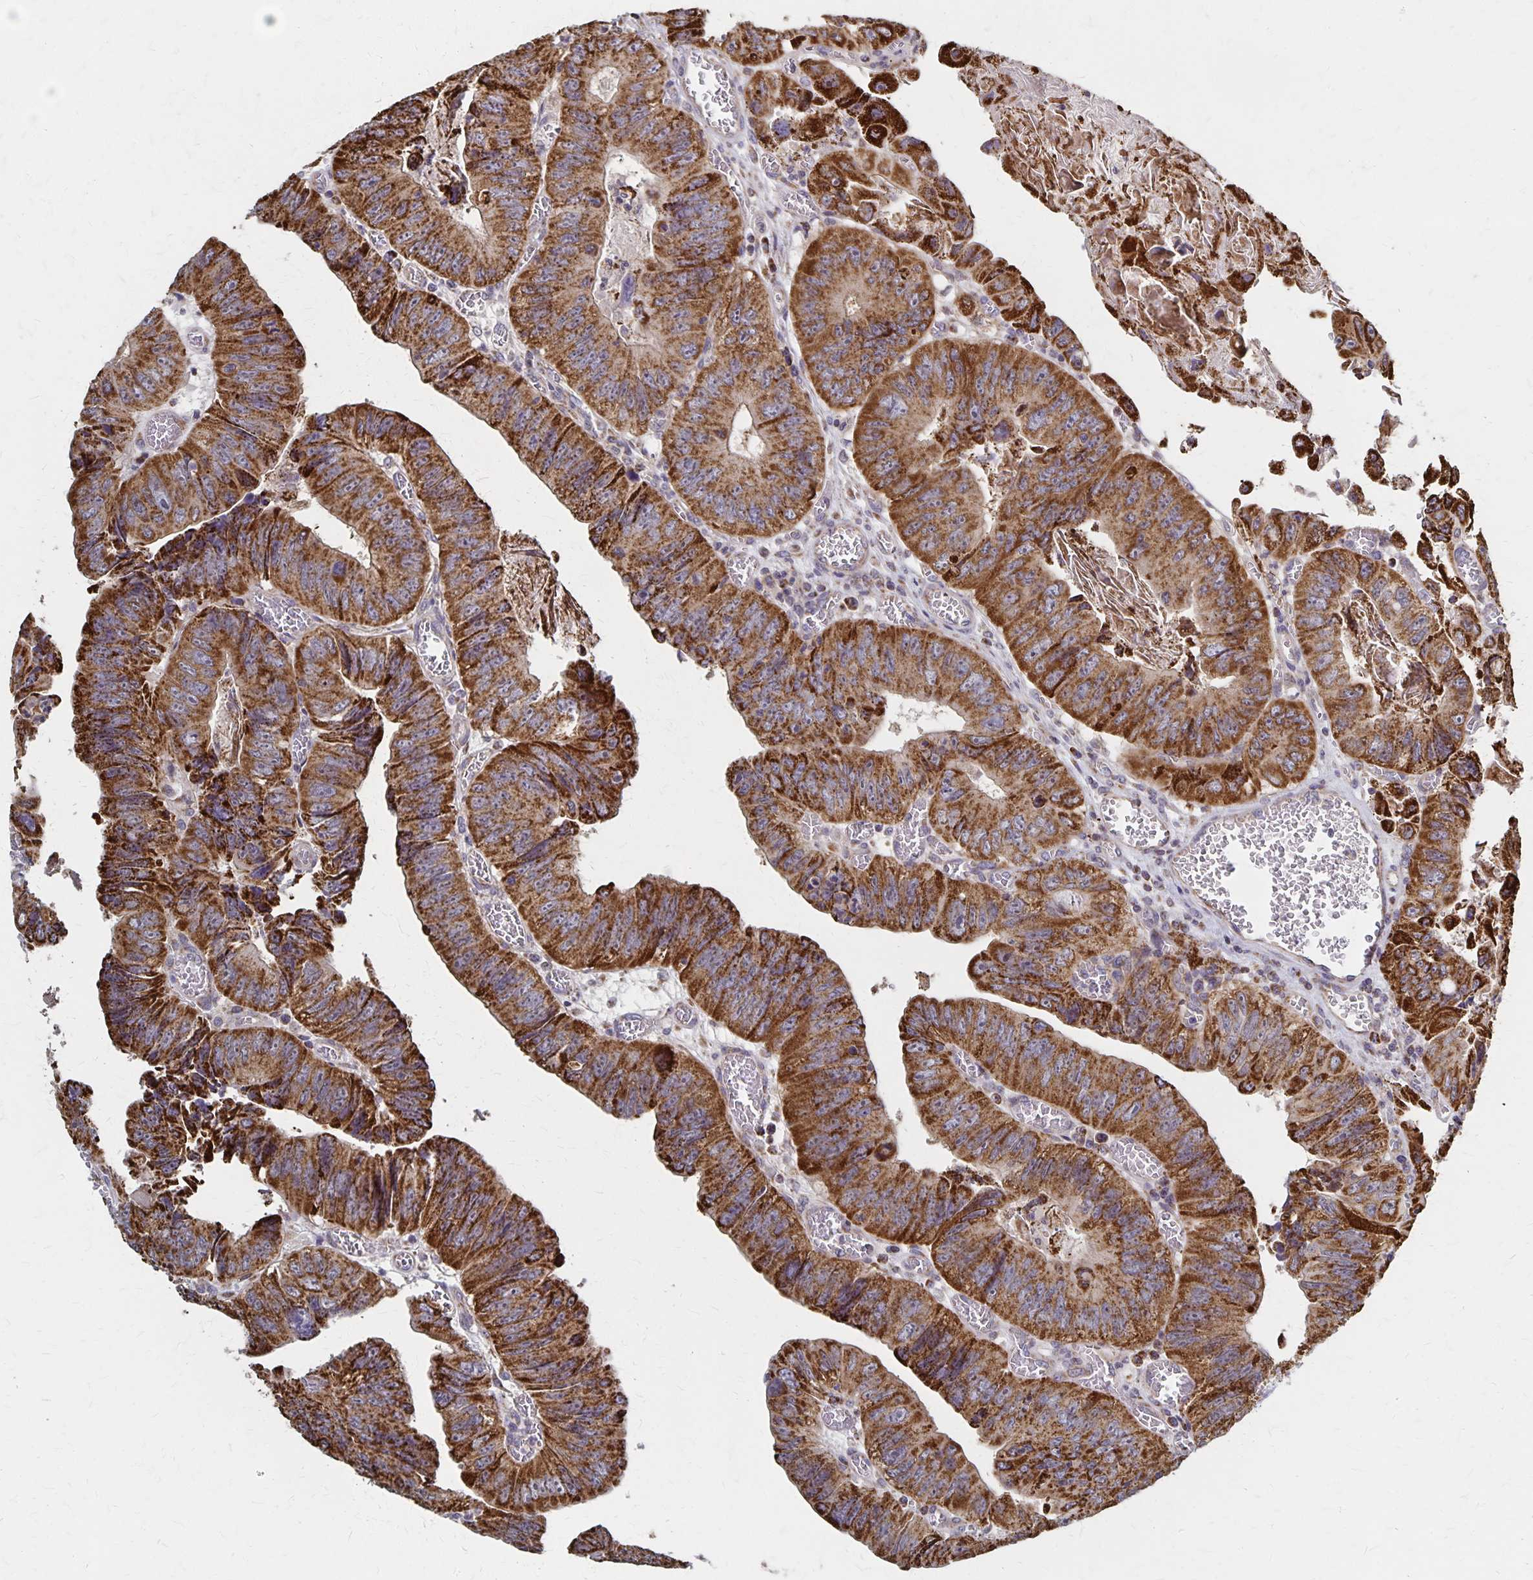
{"staining": {"intensity": "strong", "quantity": ">75%", "location": "cytoplasmic/membranous"}, "tissue": "colorectal cancer", "cell_type": "Tumor cells", "image_type": "cancer", "snomed": [{"axis": "morphology", "description": "Adenocarcinoma, NOS"}, {"axis": "topography", "description": "Colon"}], "caption": "Colorectal cancer (adenocarcinoma) stained with a brown dye displays strong cytoplasmic/membranous positive positivity in approximately >75% of tumor cells.", "gene": "DYRK4", "patient": {"sex": "female", "age": 84}}